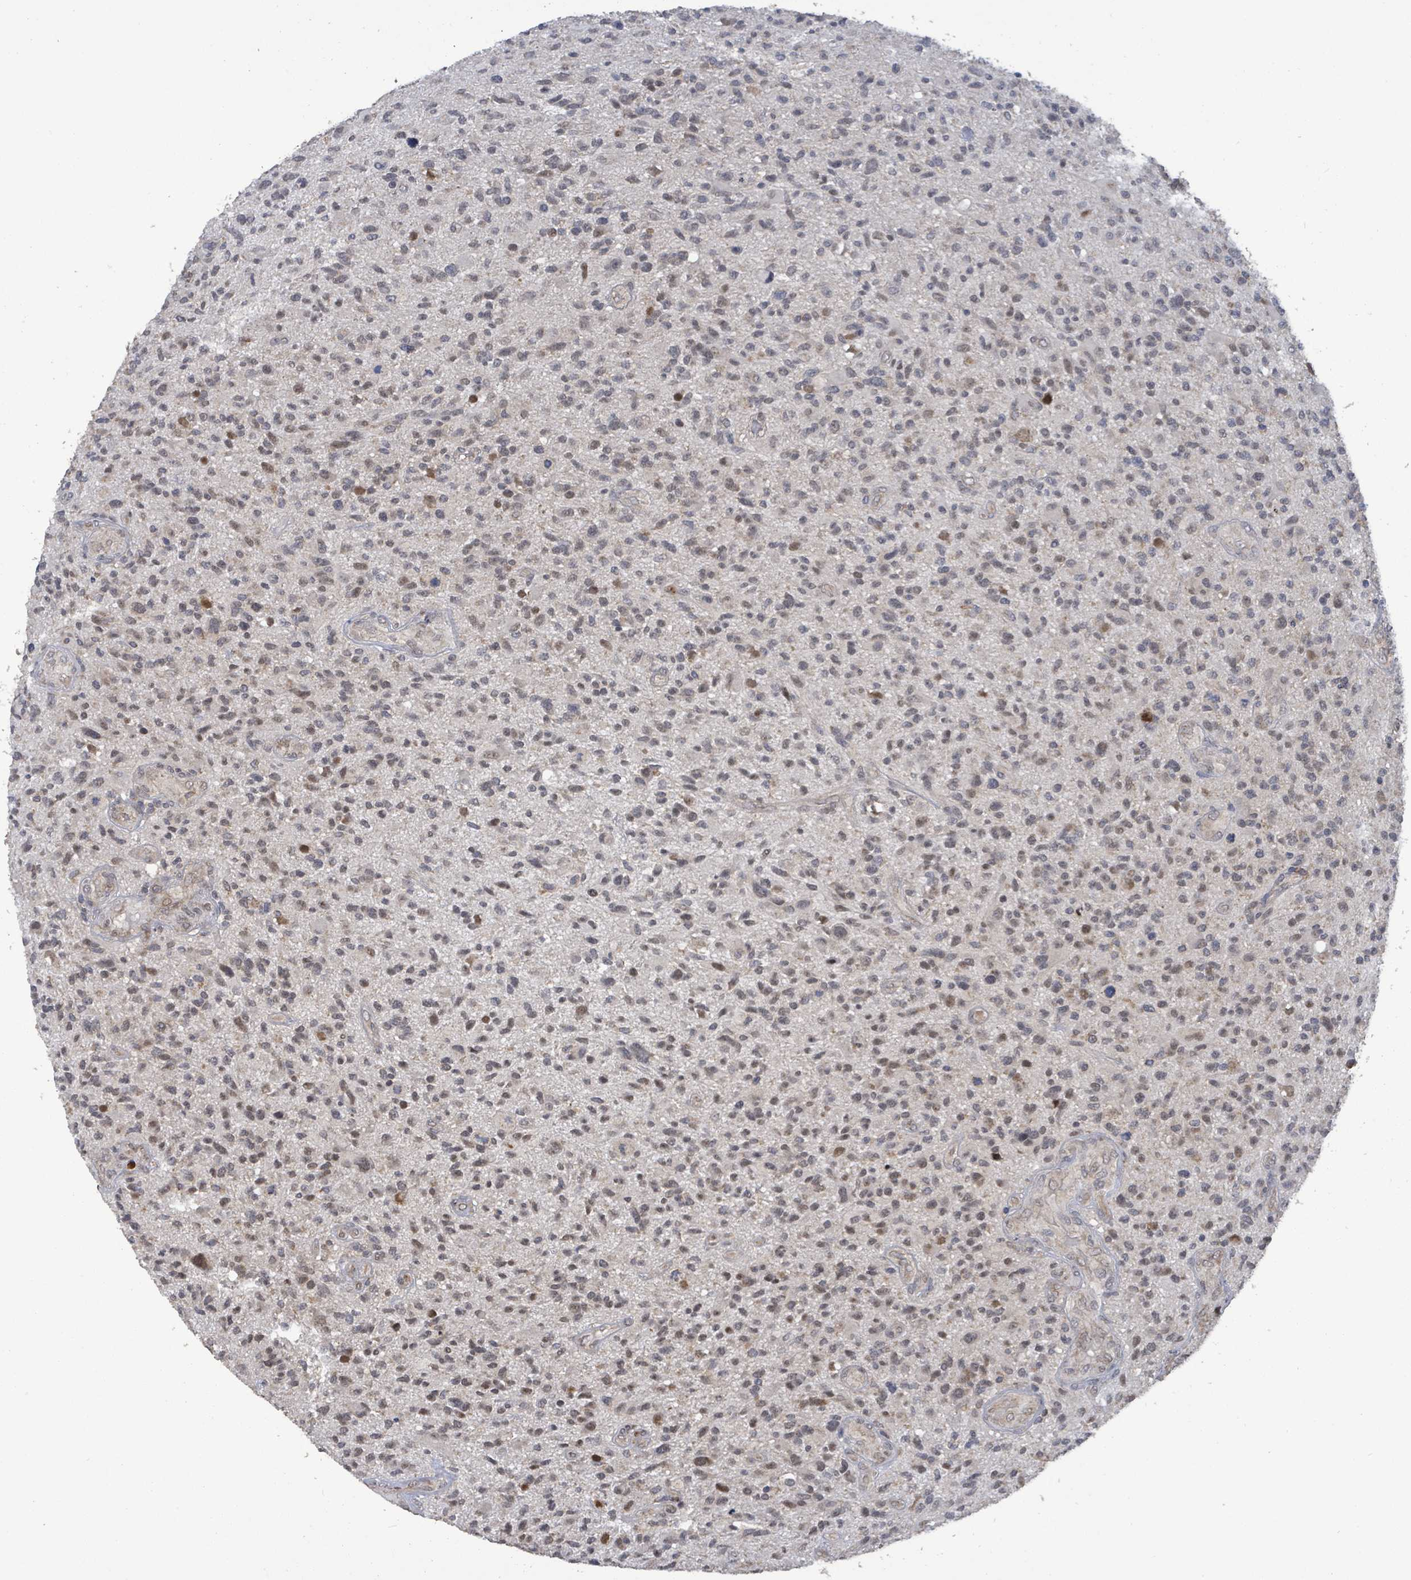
{"staining": {"intensity": "weak", "quantity": "25%-75%", "location": "nuclear"}, "tissue": "glioma", "cell_type": "Tumor cells", "image_type": "cancer", "snomed": [{"axis": "morphology", "description": "Glioma, malignant, High grade"}, {"axis": "topography", "description": "Brain"}], "caption": "DAB immunohistochemical staining of human malignant high-grade glioma demonstrates weak nuclear protein positivity in approximately 25%-75% of tumor cells.", "gene": "COQ6", "patient": {"sex": "male", "age": 47}}